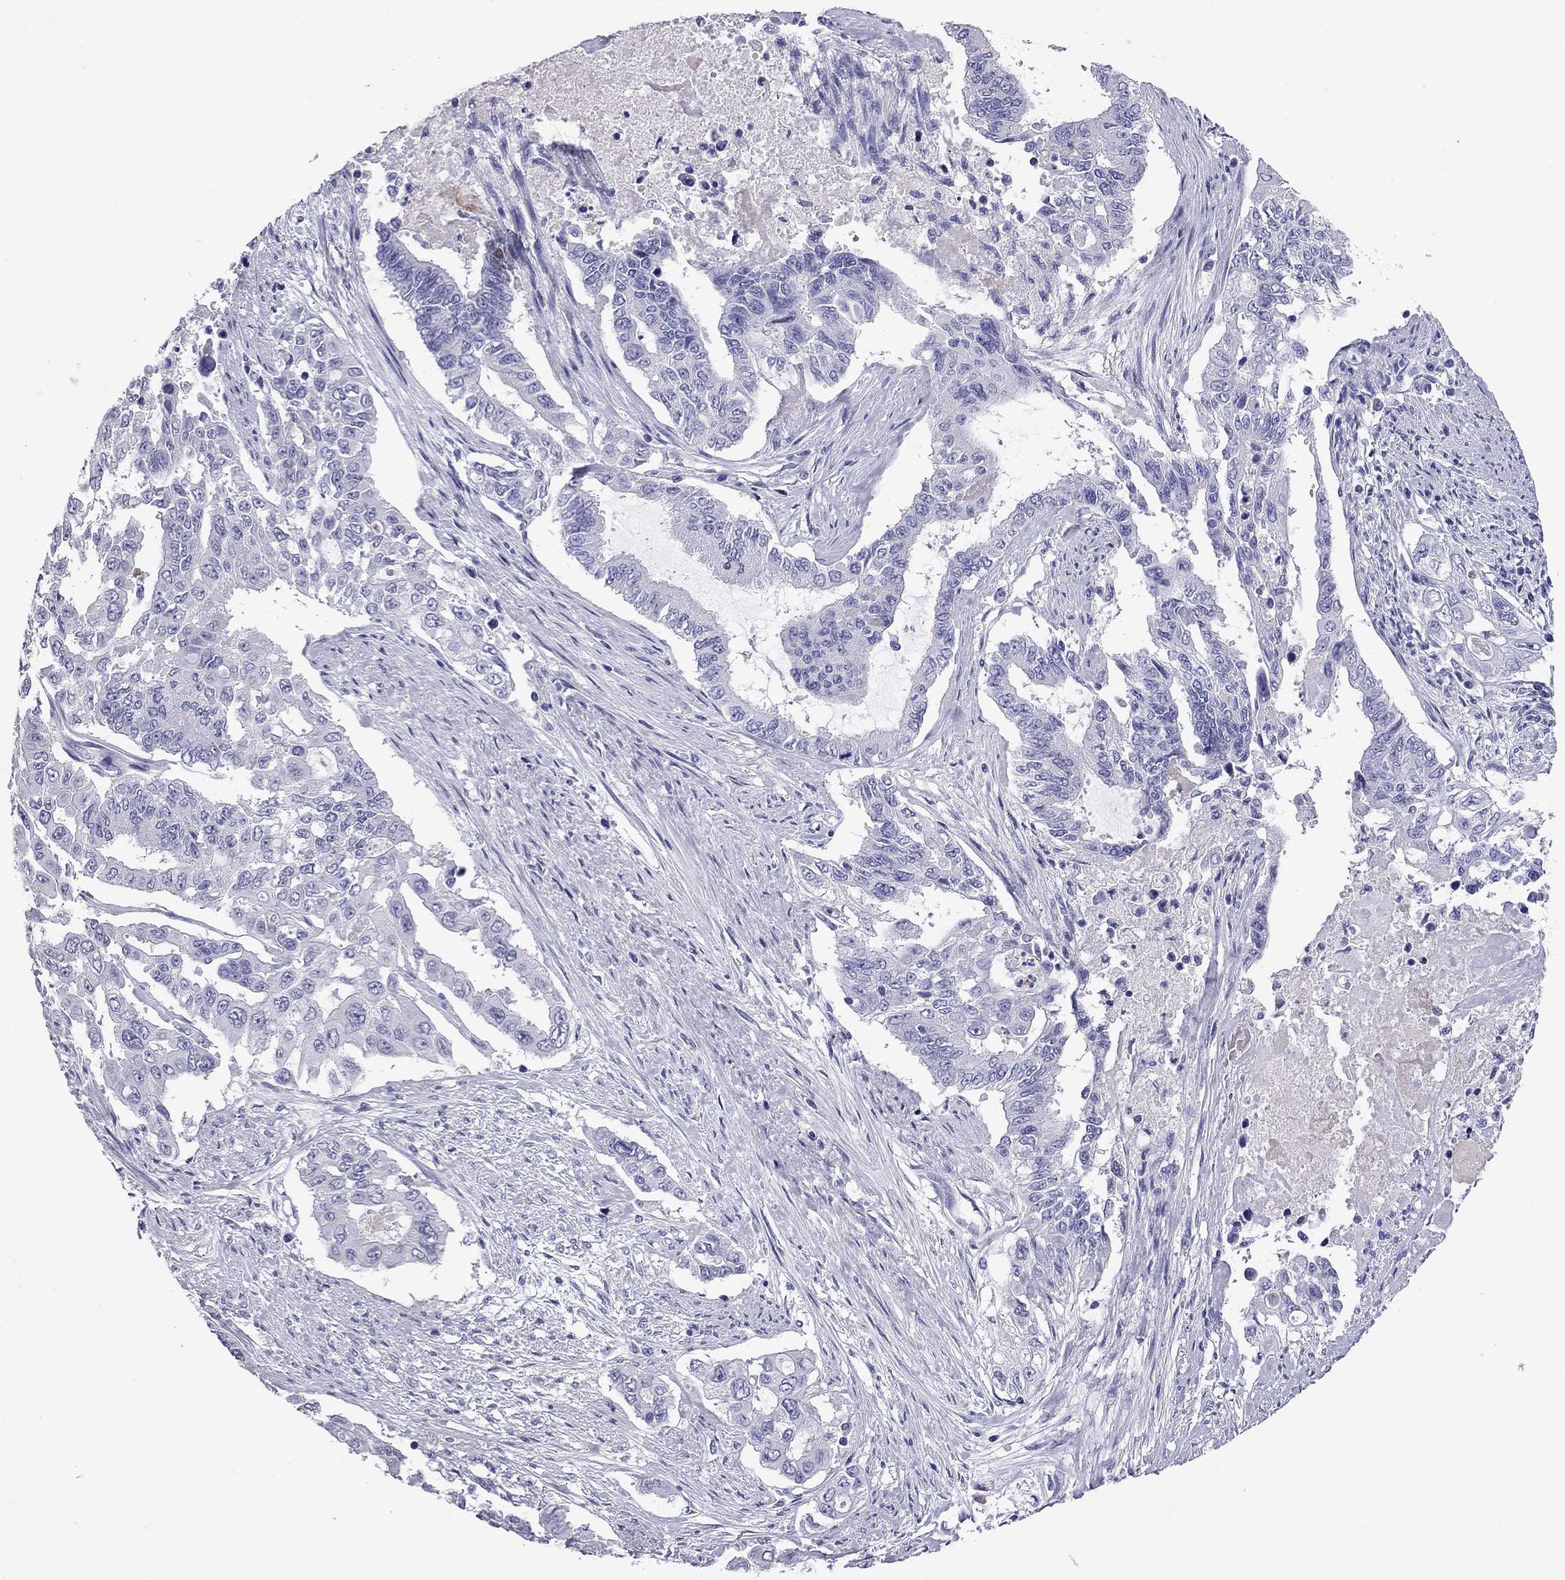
{"staining": {"intensity": "negative", "quantity": "none", "location": "none"}, "tissue": "endometrial cancer", "cell_type": "Tumor cells", "image_type": "cancer", "snomed": [{"axis": "morphology", "description": "Adenocarcinoma, NOS"}, {"axis": "topography", "description": "Uterus"}], "caption": "A high-resolution micrograph shows immunohistochemistry (IHC) staining of endometrial cancer (adenocarcinoma), which shows no significant staining in tumor cells.", "gene": "ODF4", "patient": {"sex": "female", "age": 59}}